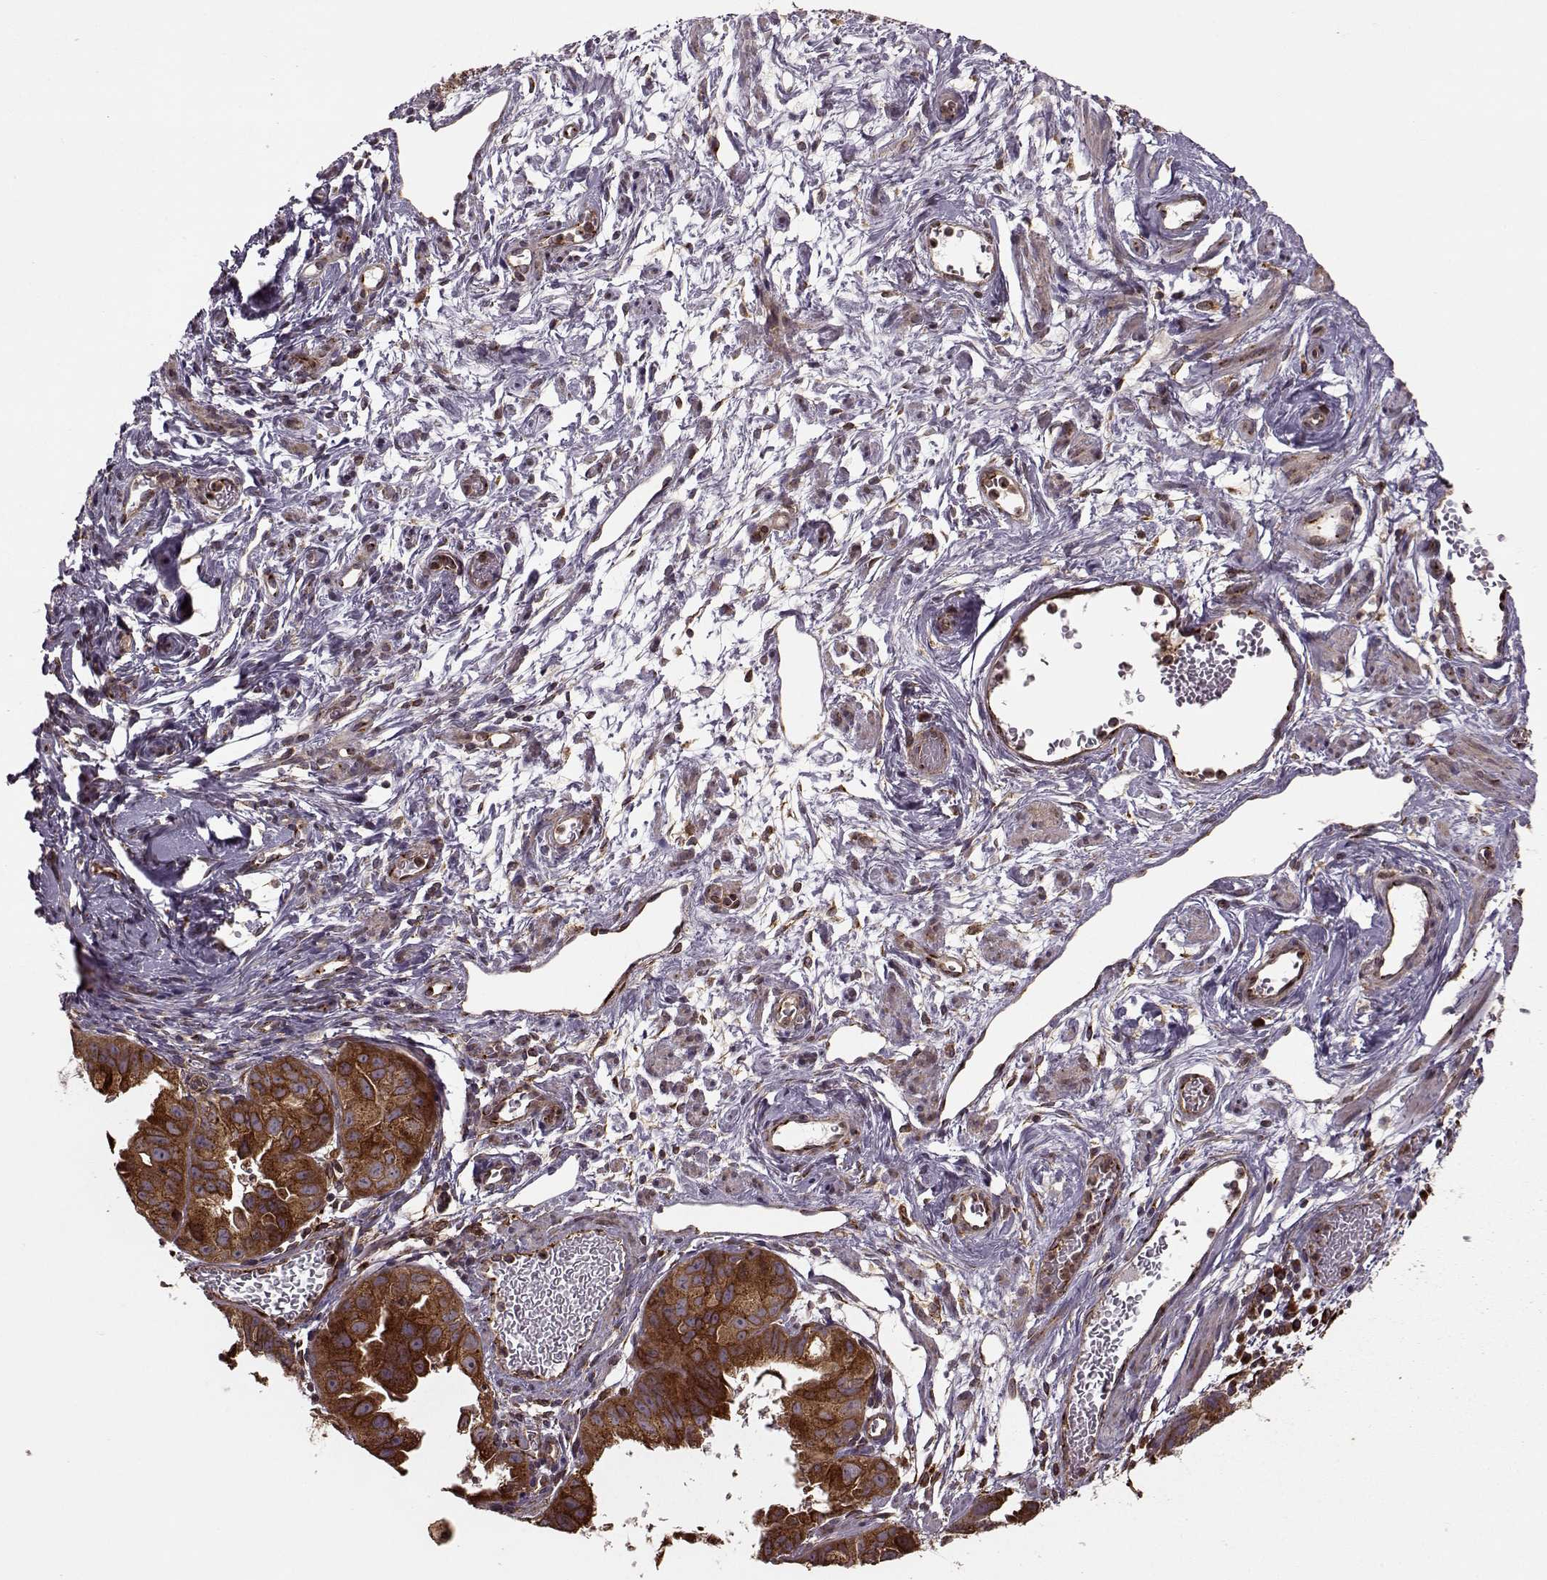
{"staining": {"intensity": "strong", "quantity": ">75%", "location": "cytoplasmic/membranous"}, "tissue": "ovarian cancer", "cell_type": "Tumor cells", "image_type": "cancer", "snomed": [{"axis": "morphology", "description": "Carcinoma, endometroid"}, {"axis": "topography", "description": "Ovary"}], "caption": "A brown stain highlights strong cytoplasmic/membranous expression of a protein in human ovarian endometroid carcinoma tumor cells.", "gene": "YIPF5", "patient": {"sex": "female", "age": 85}}